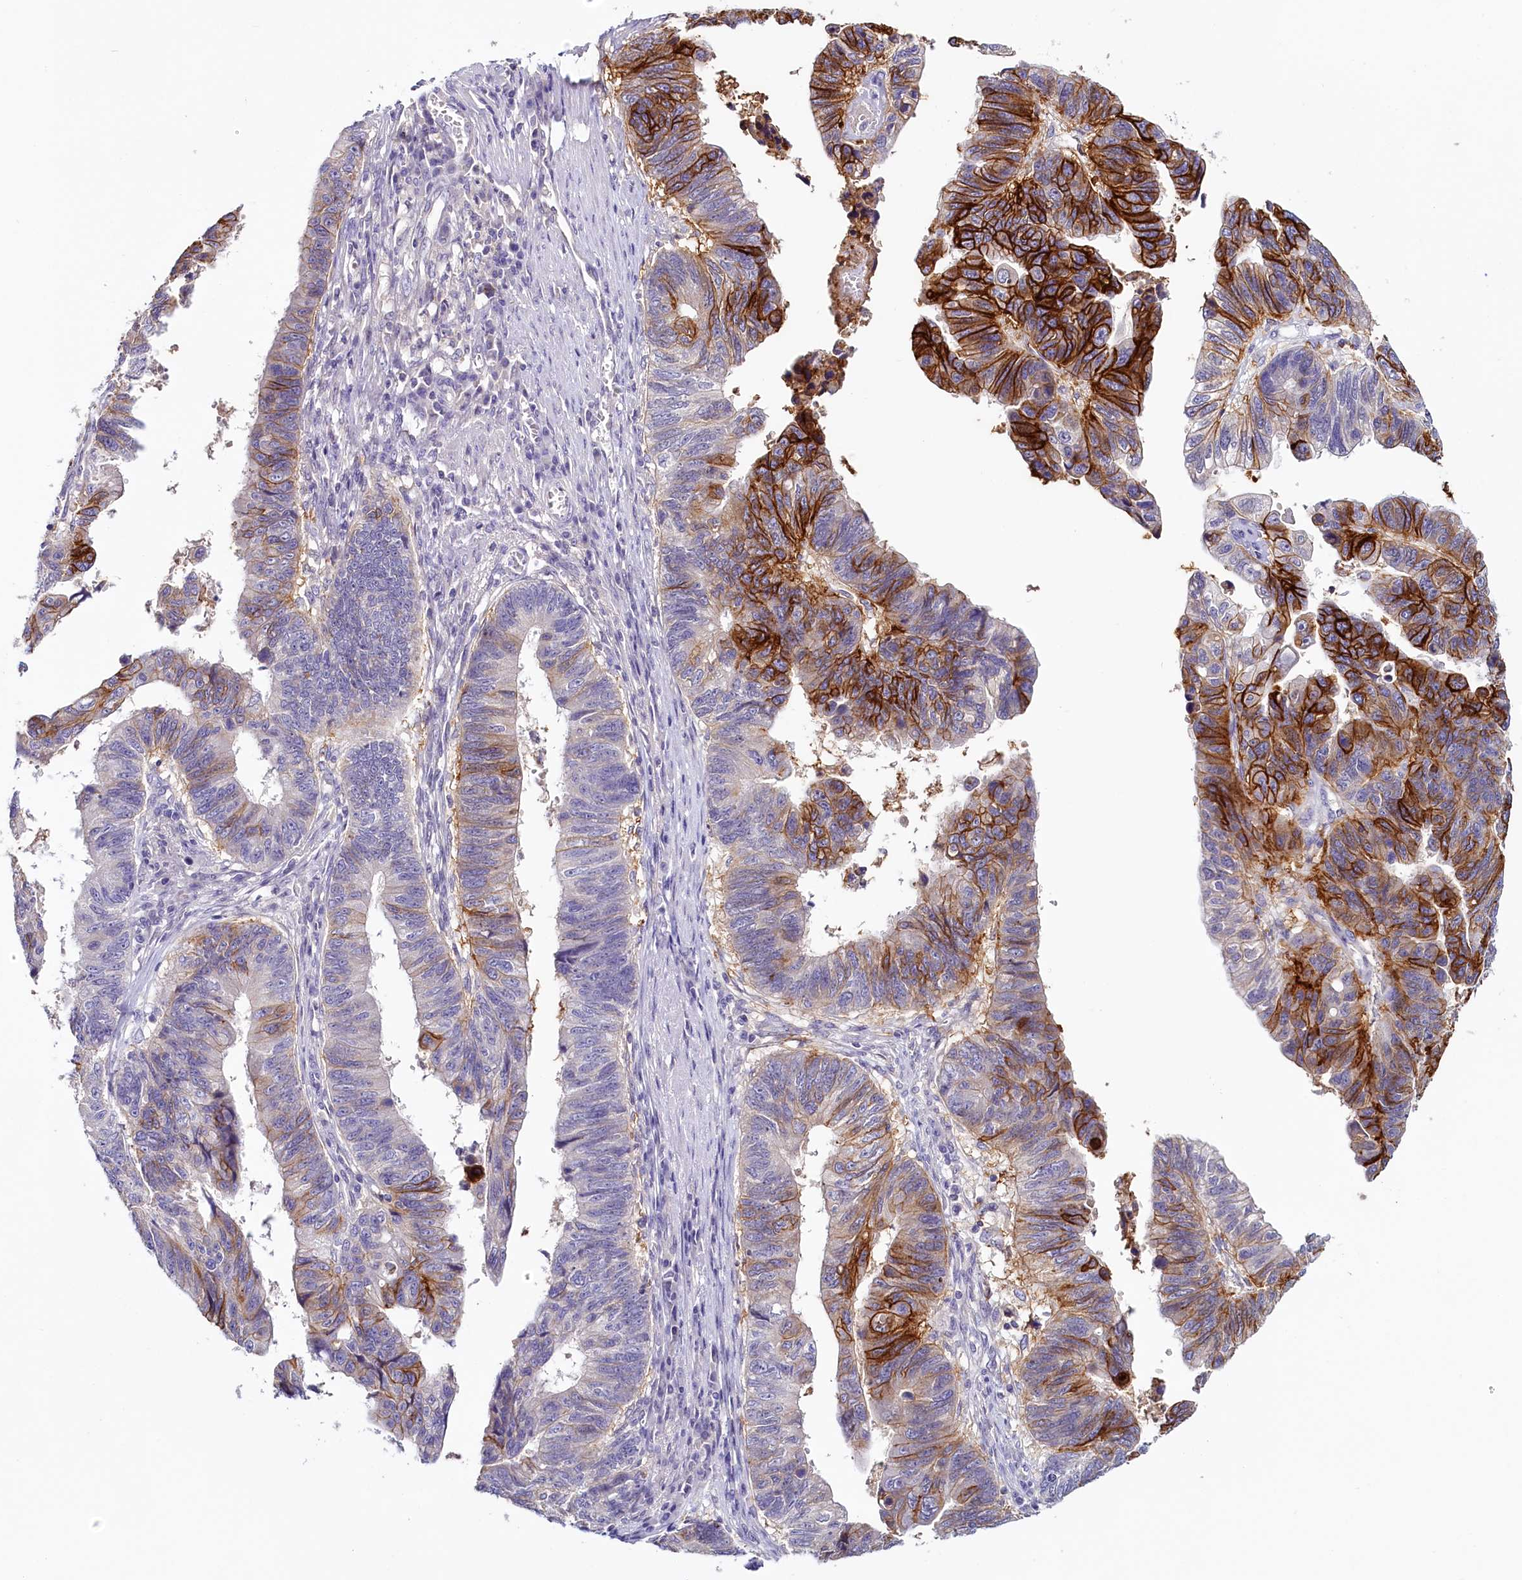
{"staining": {"intensity": "strong", "quantity": "25%-75%", "location": "cytoplasmic/membranous"}, "tissue": "stomach cancer", "cell_type": "Tumor cells", "image_type": "cancer", "snomed": [{"axis": "morphology", "description": "Adenocarcinoma, NOS"}, {"axis": "topography", "description": "Stomach"}], "caption": "DAB immunohistochemical staining of human stomach cancer demonstrates strong cytoplasmic/membranous protein expression in about 25%-75% of tumor cells.", "gene": "PDE6D", "patient": {"sex": "male", "age": 59}}